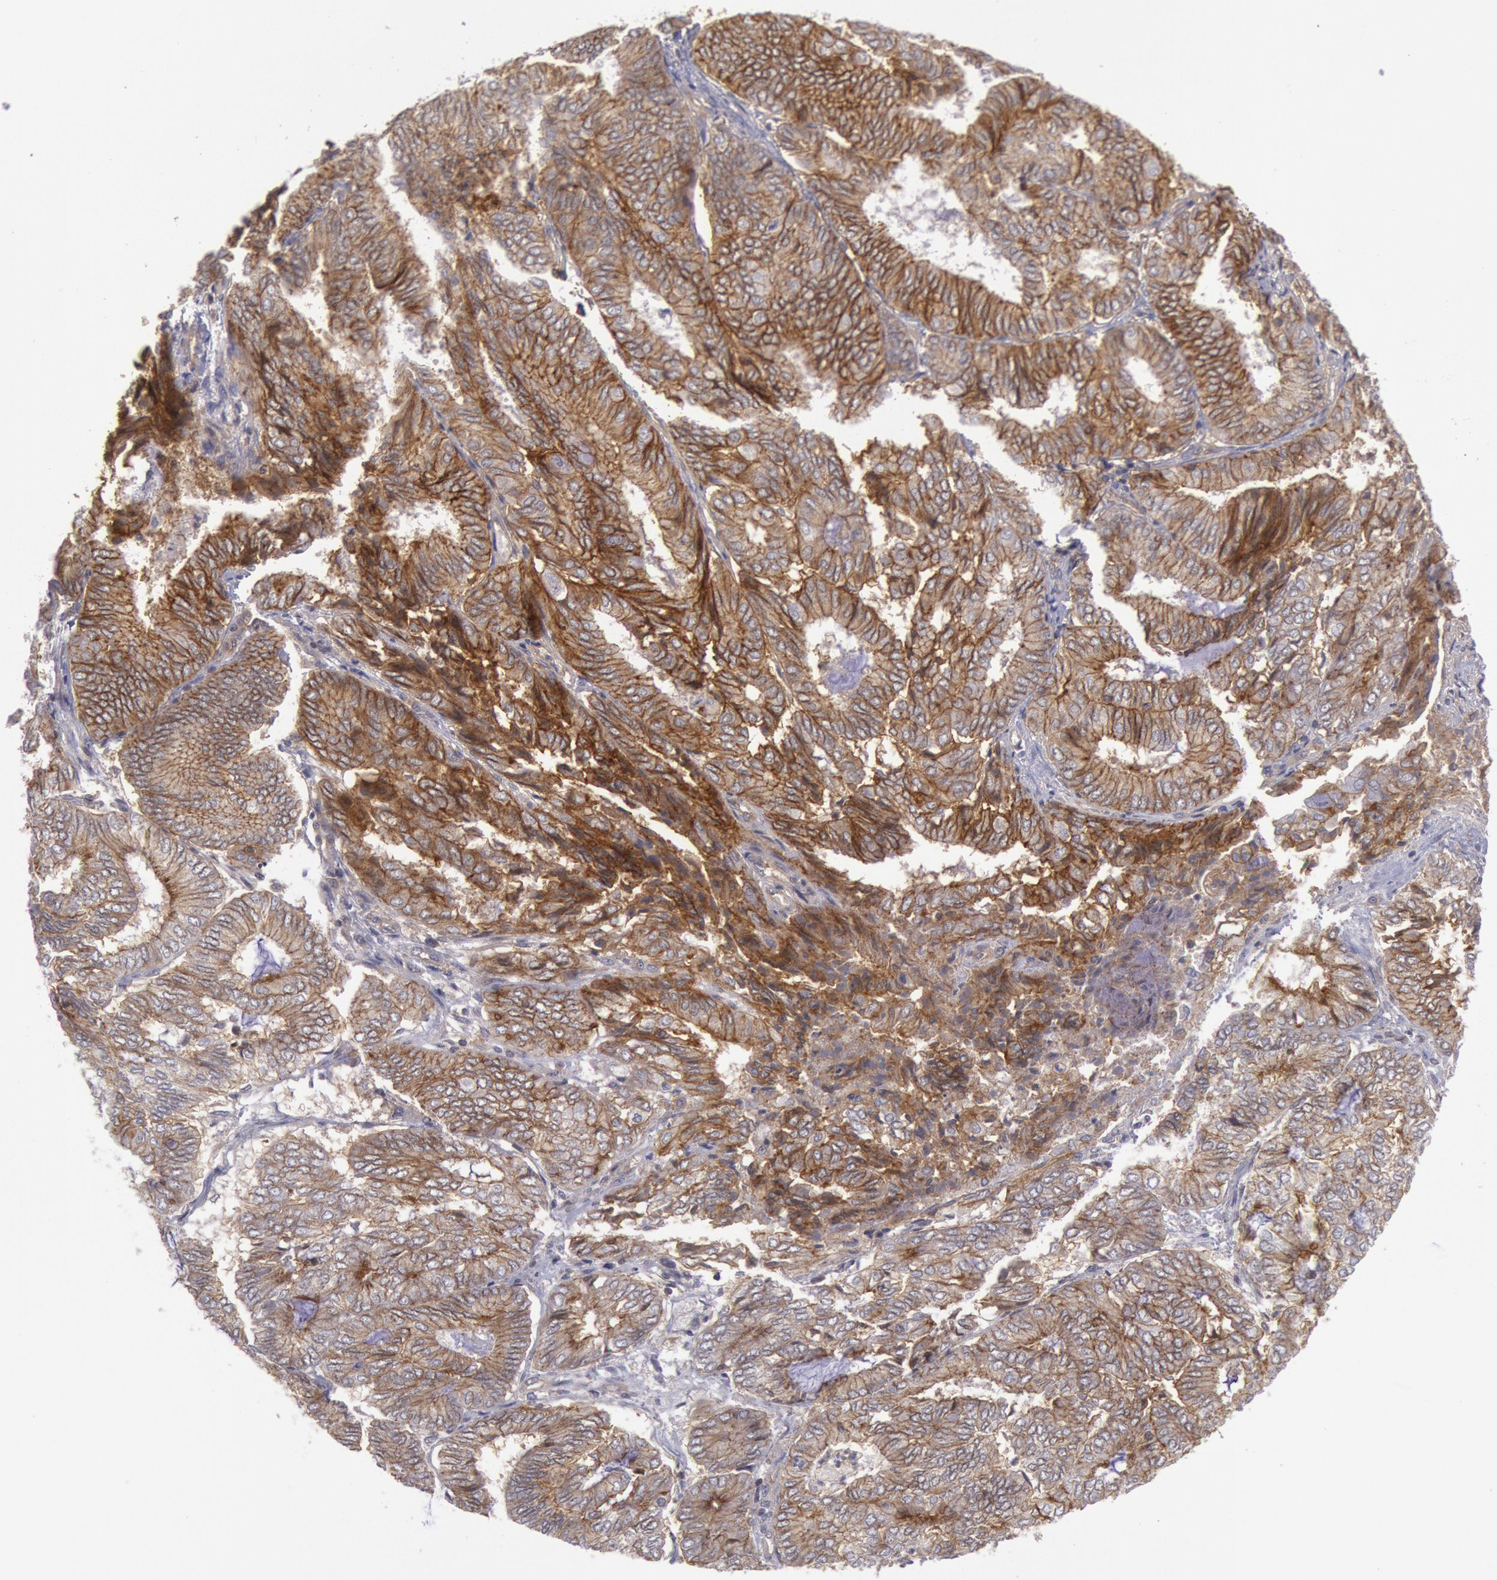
{"staining": {"intensity": "moderate", "quantity": ">75%", "location": "cytoplasmic/membranous"}, "tissue": "endometrial cancer", "cell_type": "Tumor cells", "image_type": "cancer", "snomed": [{"axis": "morphology", "description": "Adenocarcinoma, NOS"}, {"axis": "topography", "description": "Endometrium"}], "caption": "Protein staining demonstrates moderate cytoplasmic/membranous staining in about >75% of tumor cells in endometrial adenocarcinoma.", "gene": "STX4", "patient": {"sex": "female", "age": 59}}